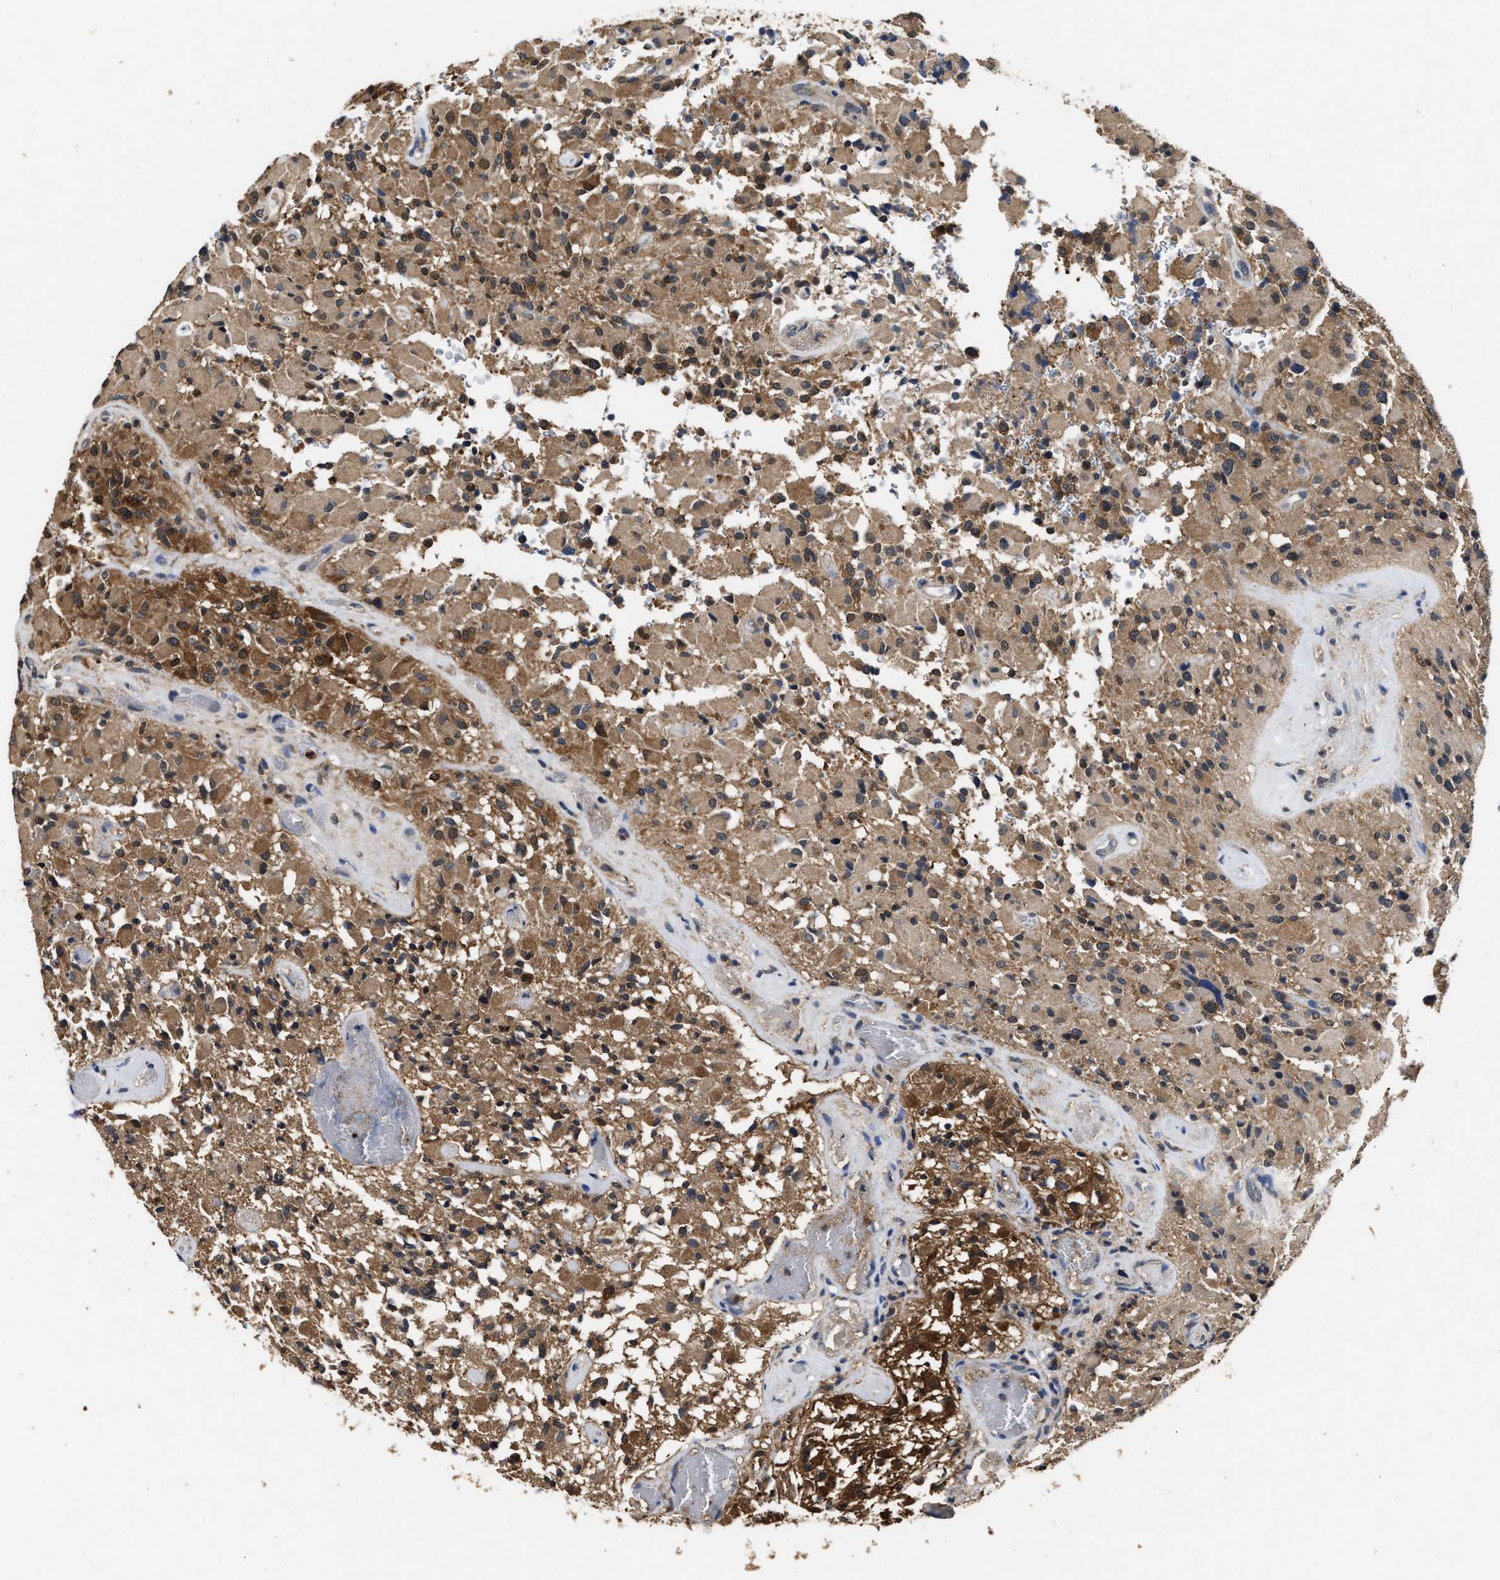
{"staining": {"intensity": "moderate", "quantity": "25%-75%", "location": "cytoplasmic/membranous"}, "tissue": "glioma", "cell_type": "Tumor cells", "image_type": "cancer", "snomed": [{"axis": "morphology", "description": "Glioma, malignant, High grade"}, {"axis": "topography", "description": "Brain"}], "caption": "High-power microscopy captured an immunohistochemistry photomicrograph of glioma, revealing moderate cytoplasmic/membranous staining in approximately 25%-75% of tumor cells.", "gene": "ACAT2", "patient": {"sex": "male", "age": 71}}